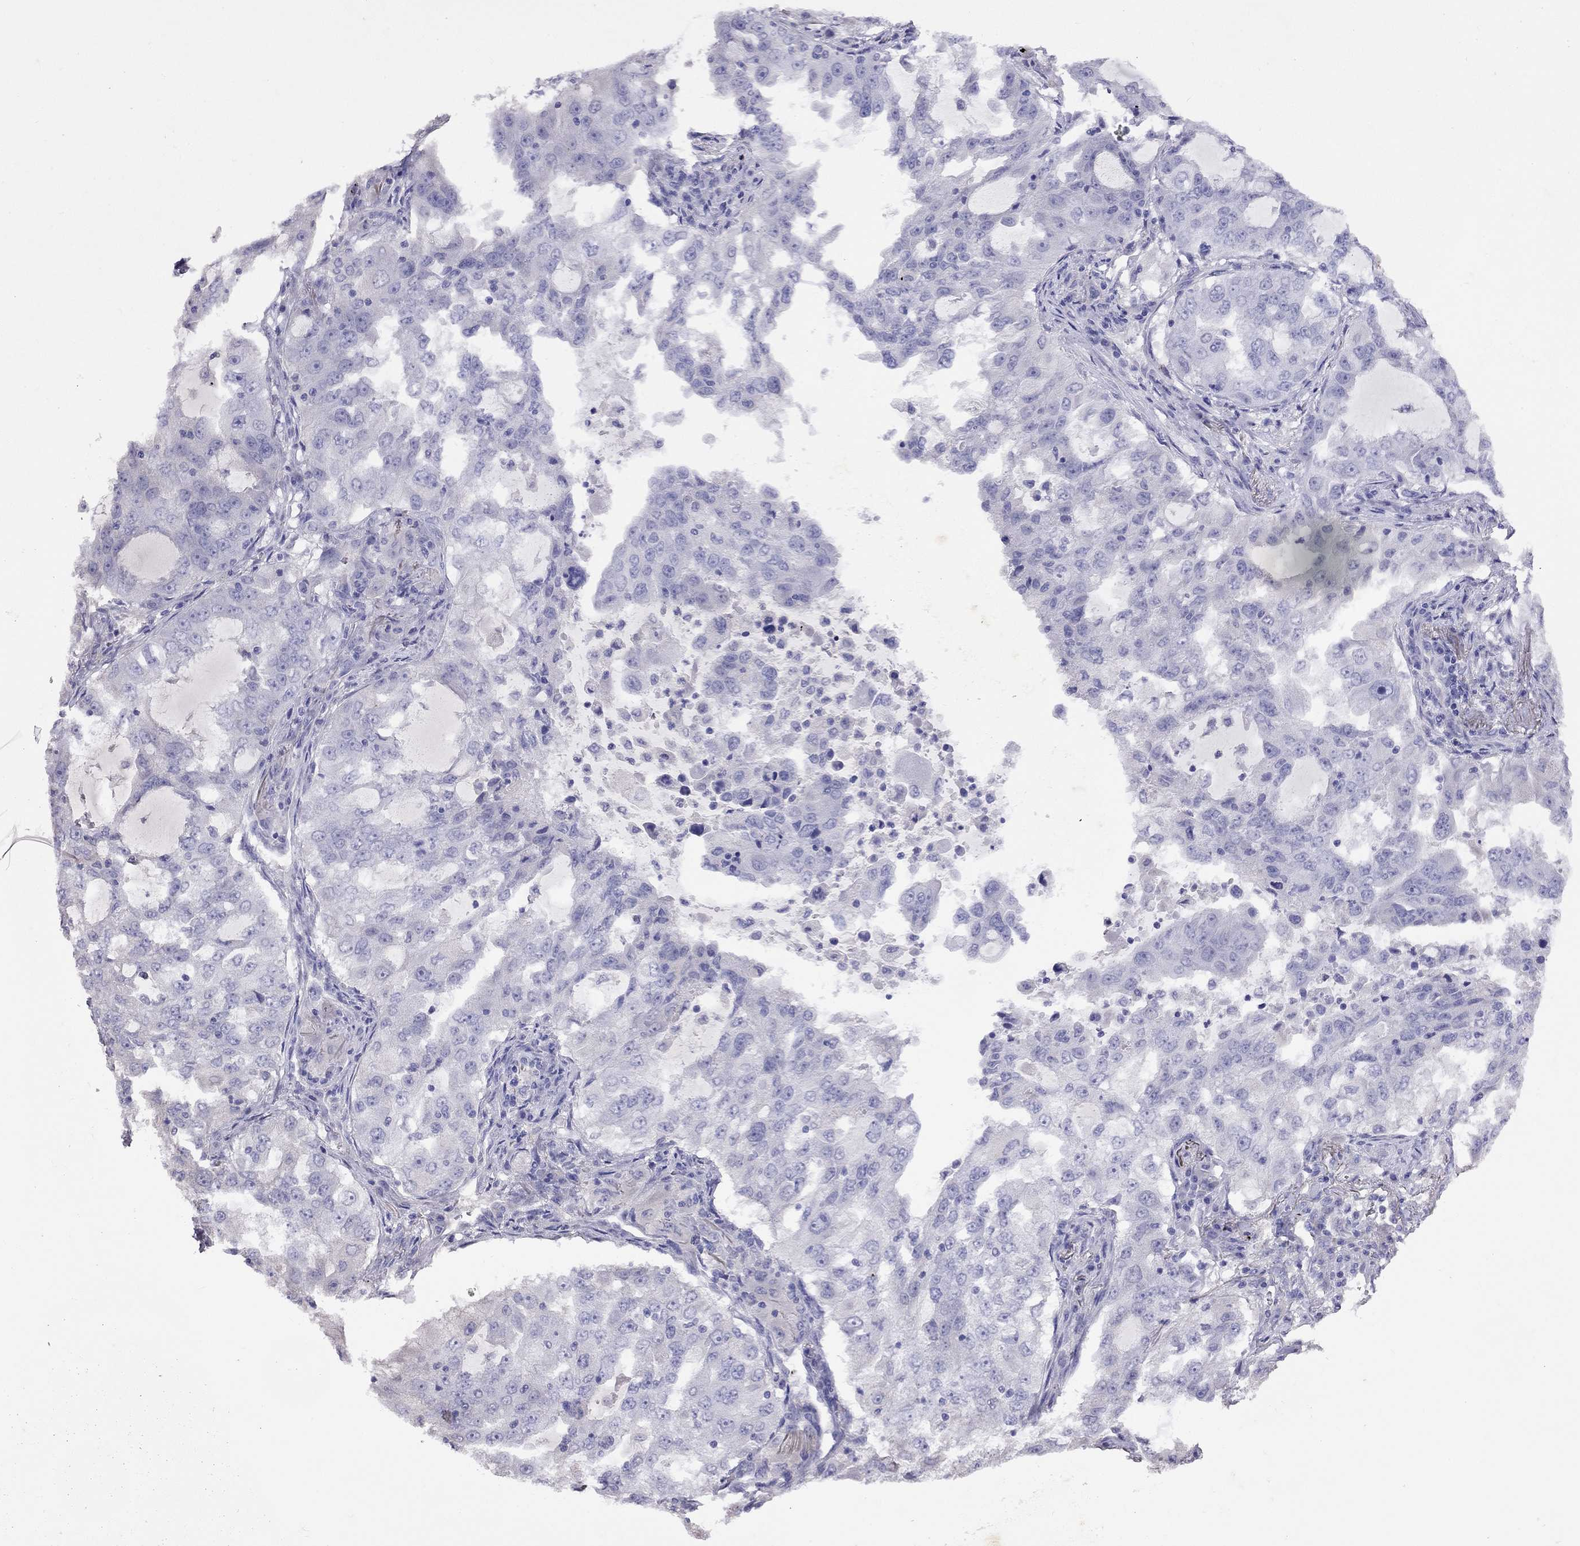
{"staining": {"intensity": "negative", "quantity": "none", "location": "none"}, "tissue": "lung cancer", "cell_type": "Tumor cells", "image_type": "cancer", "snomed": [{"axis": "morphology", "description": "Adenocarcinoma, NOS"}, {"axis": "topography", "description": "Lung"}], "caption": "Adenocarcinoma (lung) stained for a protein using IHC reveals no staining tumor cells.", "gene": "GNAT3", "patient": {"sex": "female", "age": 61}}